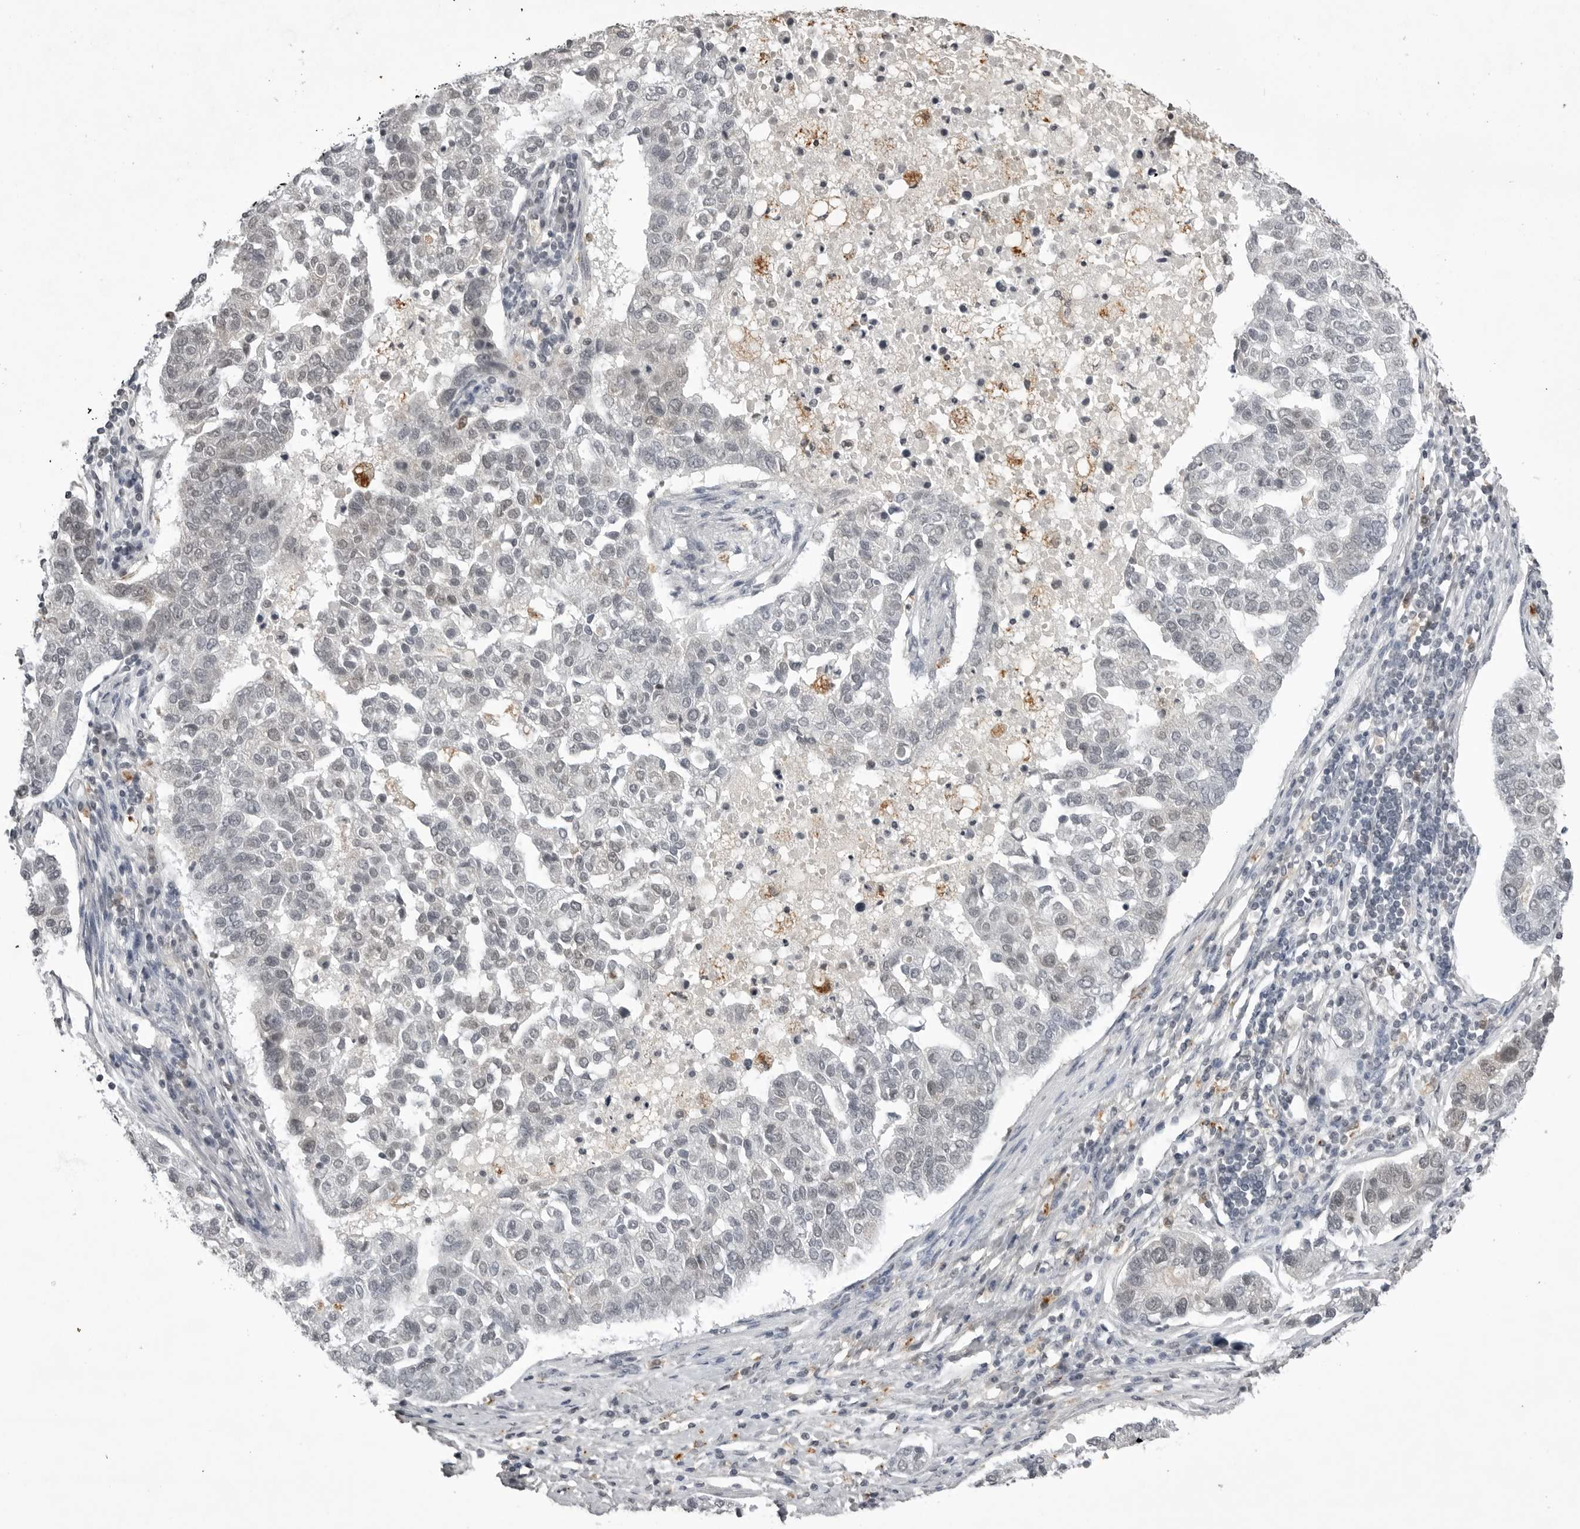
{"staining": {"intensity": "negative", "quantity": "none", "location": "none"}, "tissue": "pancreatic cancer", "cell_type": "Tumor cells", "image_type": "cancer", "snomed": [{"axis": "morphology", "description": "Adenocarcinoma, NOS"}, {"axis": "topography", "description": "Pancreas"}], "caption": "Tumor cells are negative for brown protein staining in pancreatic cancer.", "gene": "RRM1", "patient": {"sex": "female", "age": 61}}